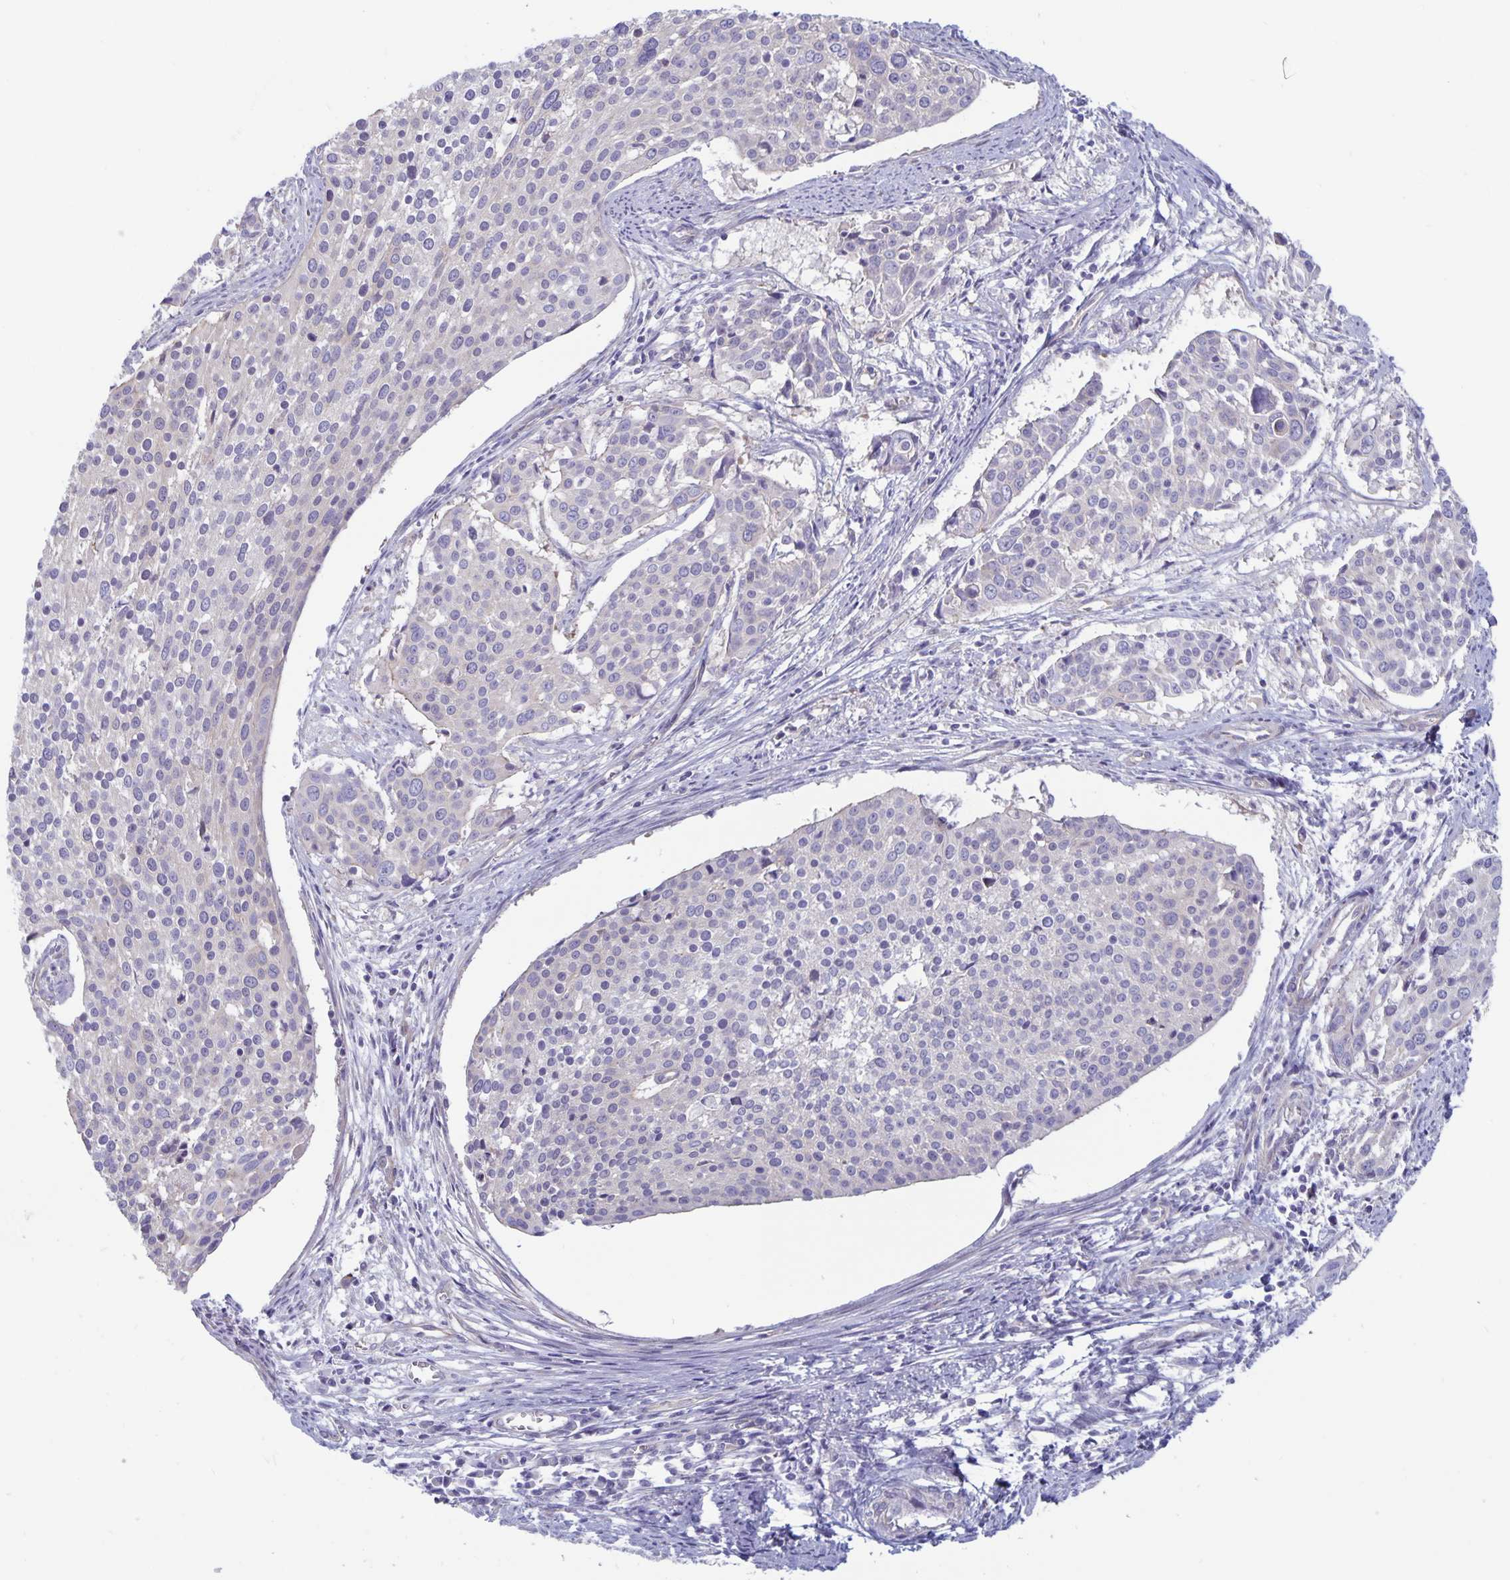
{"staining": {"intensity": "negative", "quantity": "none", "location": "none"}, "tissue": "cervical cancer", "cell_type": "Tumor cells", "image_type": "cancer", "snomed": [{"axis": "morphology", "description": "Squamous cell carcinoma, NOS"}, {"axis": "topography", "description": "Cervix"}], "caption": "Image shows no protein expression in tumor cells of squamous cell carcinoma (cervical) tissue.", "gene": "PLCB3", "patient": {"sex": "female", "age": 39}}